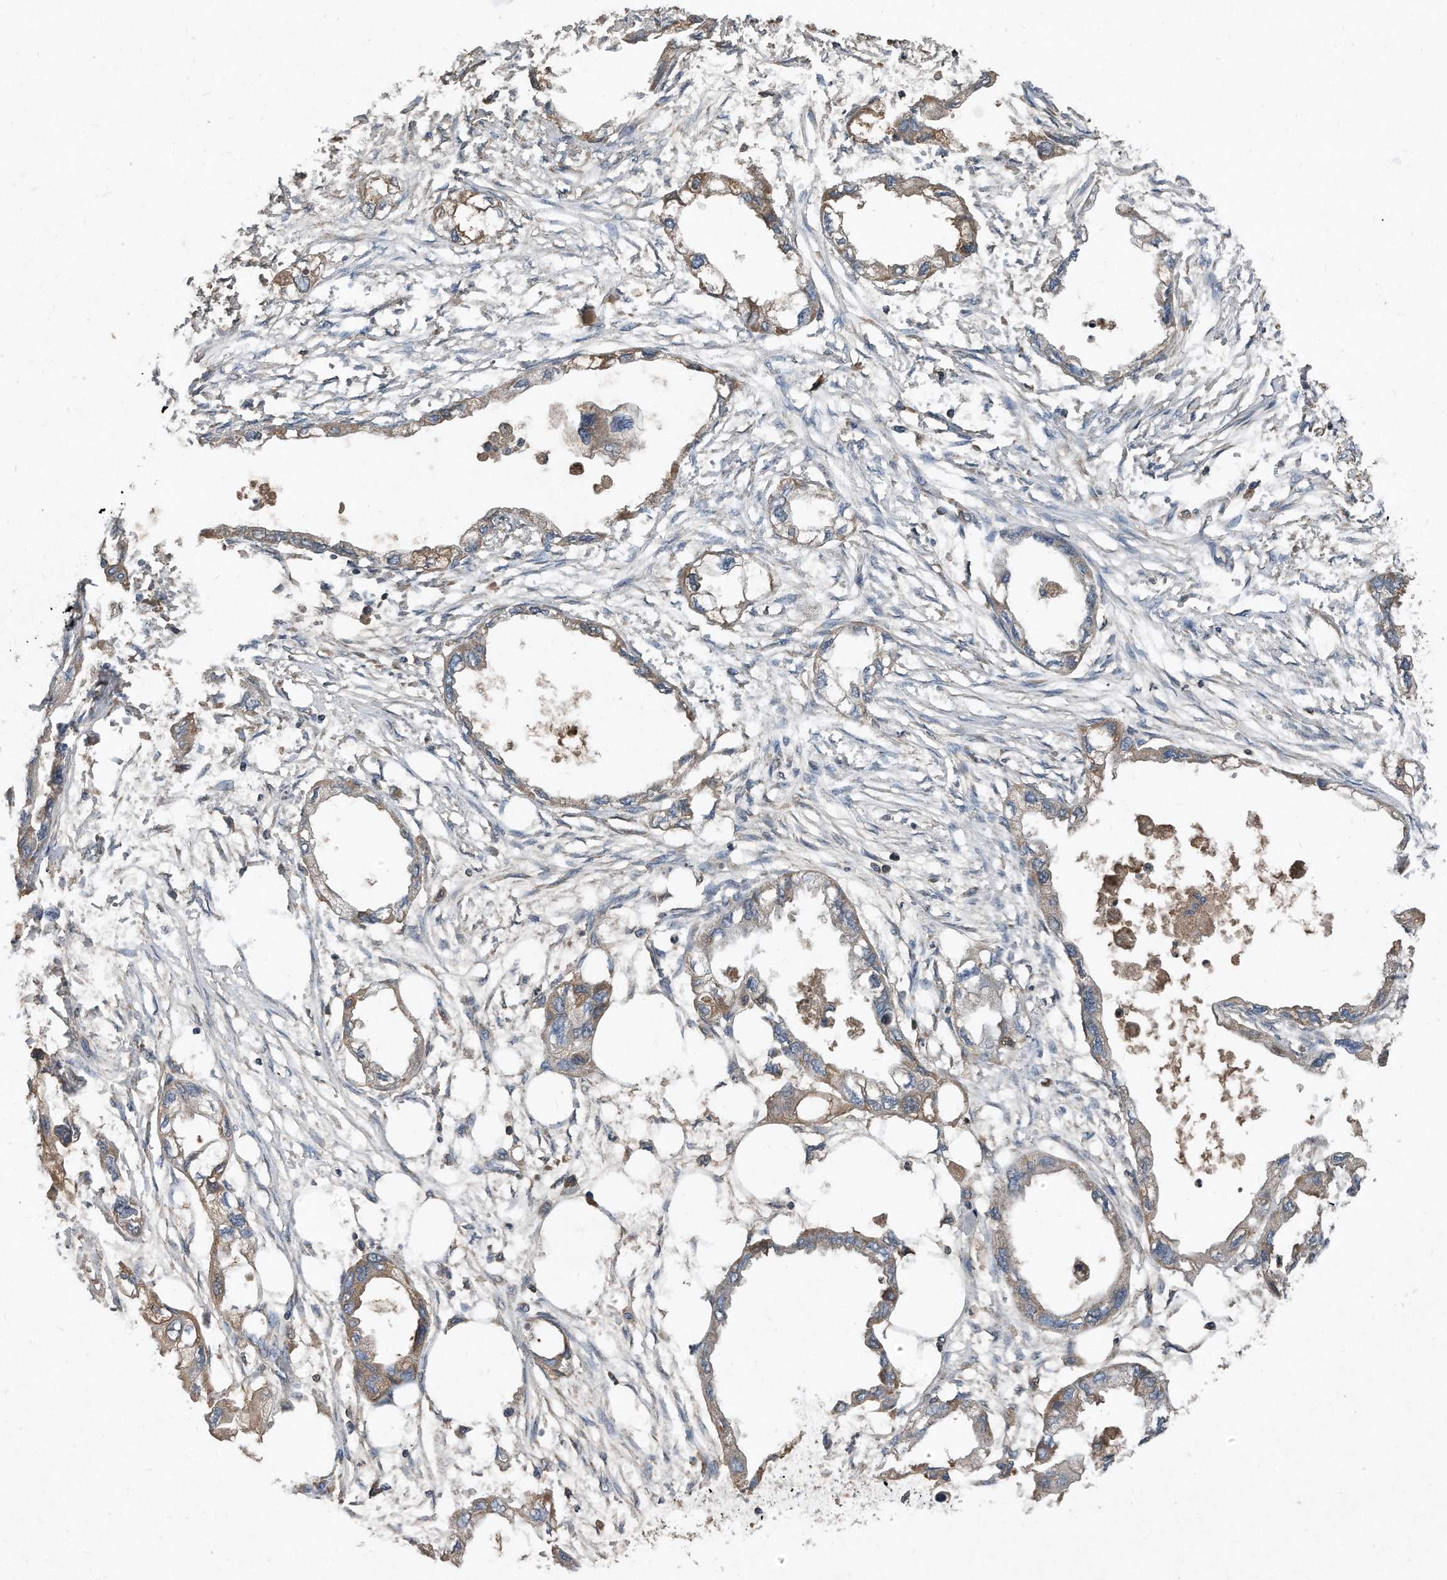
{"staining": {"intensity": "weak", "quantity": "25%-75%", "location": "cytoplasmic/membranous"}, "tissue": "endometrial cancer", "cell_type": "Tumor cells", "image_type": "cancer", "snomed": [{"axis": "morphology", "description": "Adenocarcinoma, NOS"}, {"axis": "morphology", "description": "Adenocarcinoma, metastatic, NOS"}, {"axis": "topography", "description": "Adipose tissue"}, {"axis": "topography", "description": "Endometrium"}], "caption": "The micrograph displays a brown stain indicating the presence of a protein in the cytoplasmic/membranous of tumor cells in endometrial metastatic adenocarcinoma.", "gene": "SDHA", "patient": {"sex": "female", "age": 67}}